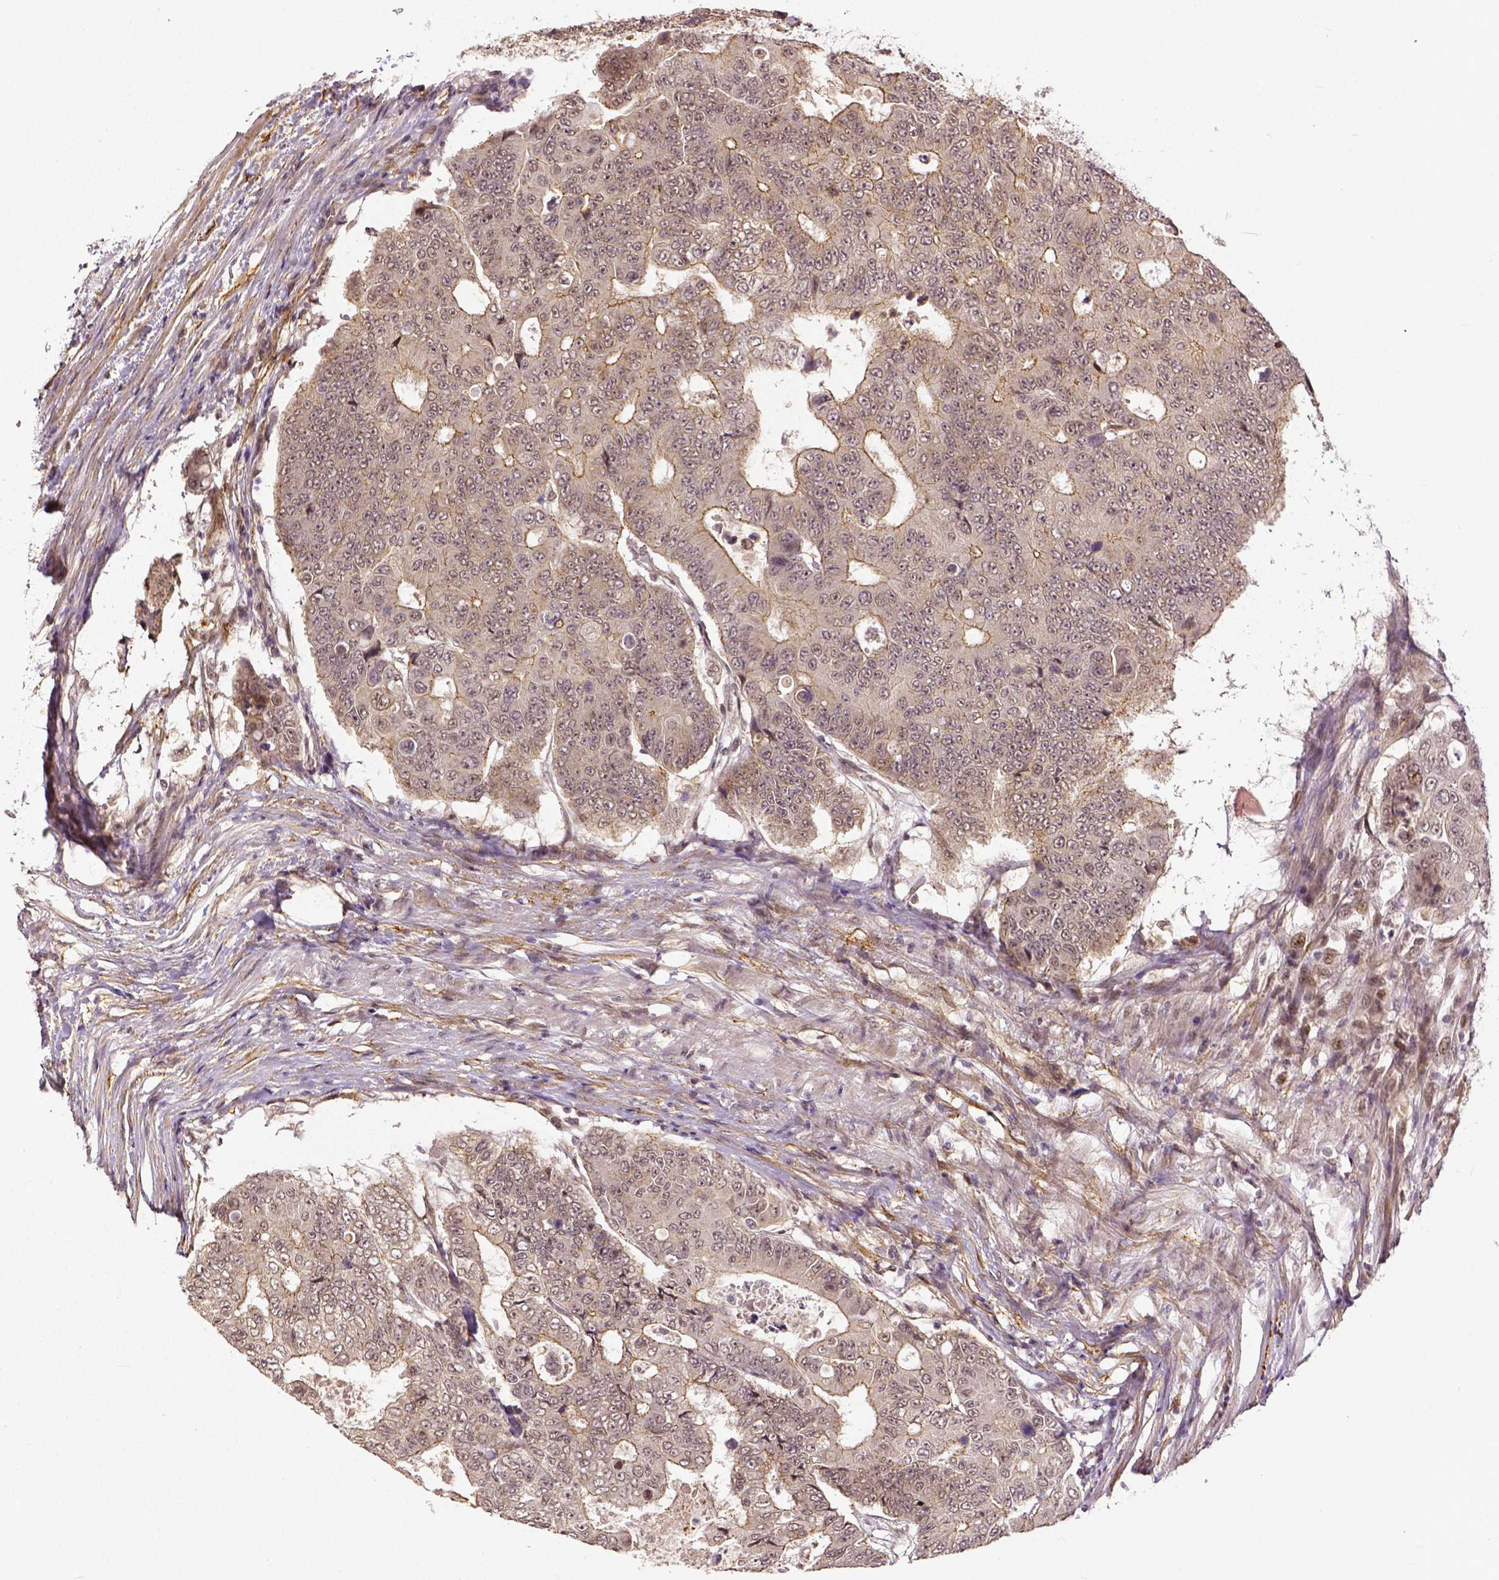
{"staining": {"intensity": "weak", "quantity": "25%-75%", "location": "cytoplasmic/membranous"}, "tissue": "colorectal cancer", "cell_type": "Tumor cells", "image_type": "cancer", "snomed": [{"axis": "morphology", "description": "Adenocarcinoma, NOS"}, {"axis": "topography", "description": "Colon"}], "caption": "DAB (3,3'-diaminobenzidine) immunohistochemical staining of human colorectal cancer shows weak cytoplasmic/membranous protein positivity in approximately 25%-75% of tumor cells.", "gene": "DICER1", "patient": {"sex": "female", "age": 48}}